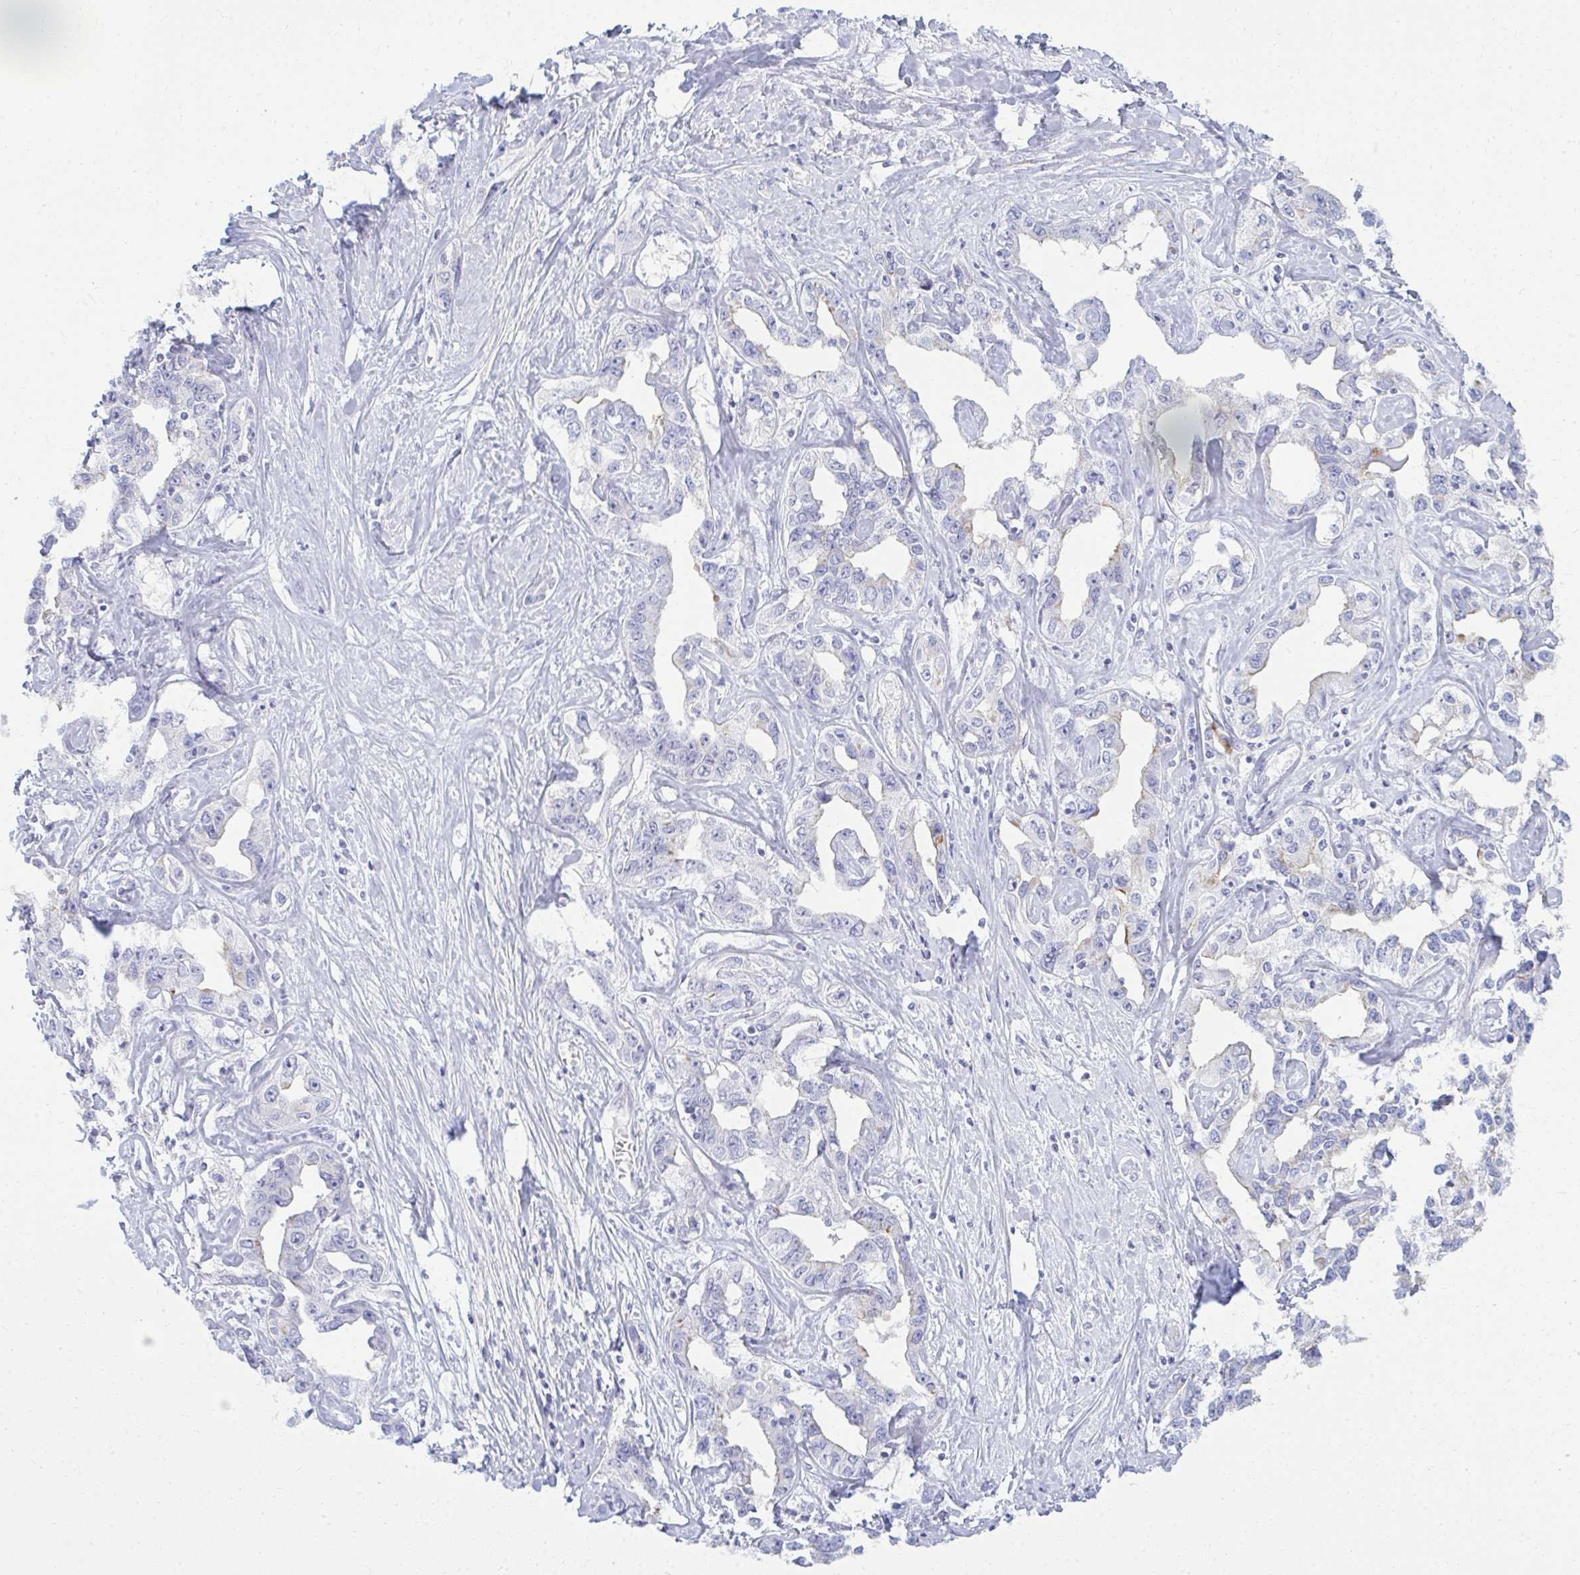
{"staining": {"intensity": "negative", "quantity": "none", "location": "none"}, "tissue": "liver cancer", "cell_type": "Tumor cells", "image_type": "cancer", "snomed": [{"axis": "morphology", "description": "Cholangiocarcinoma"}, {"axis": "topography", "description": "Liver"}], "caption": "Immunohistochemistry photomicrograph of neoplastic tissue: cholangiocarcinoma (liver) stained with DAB demonstrates no significant protein positivity in tumor cells.", "gene": "TSPEAR", "patient": {"sex": "male", "age": 59}}